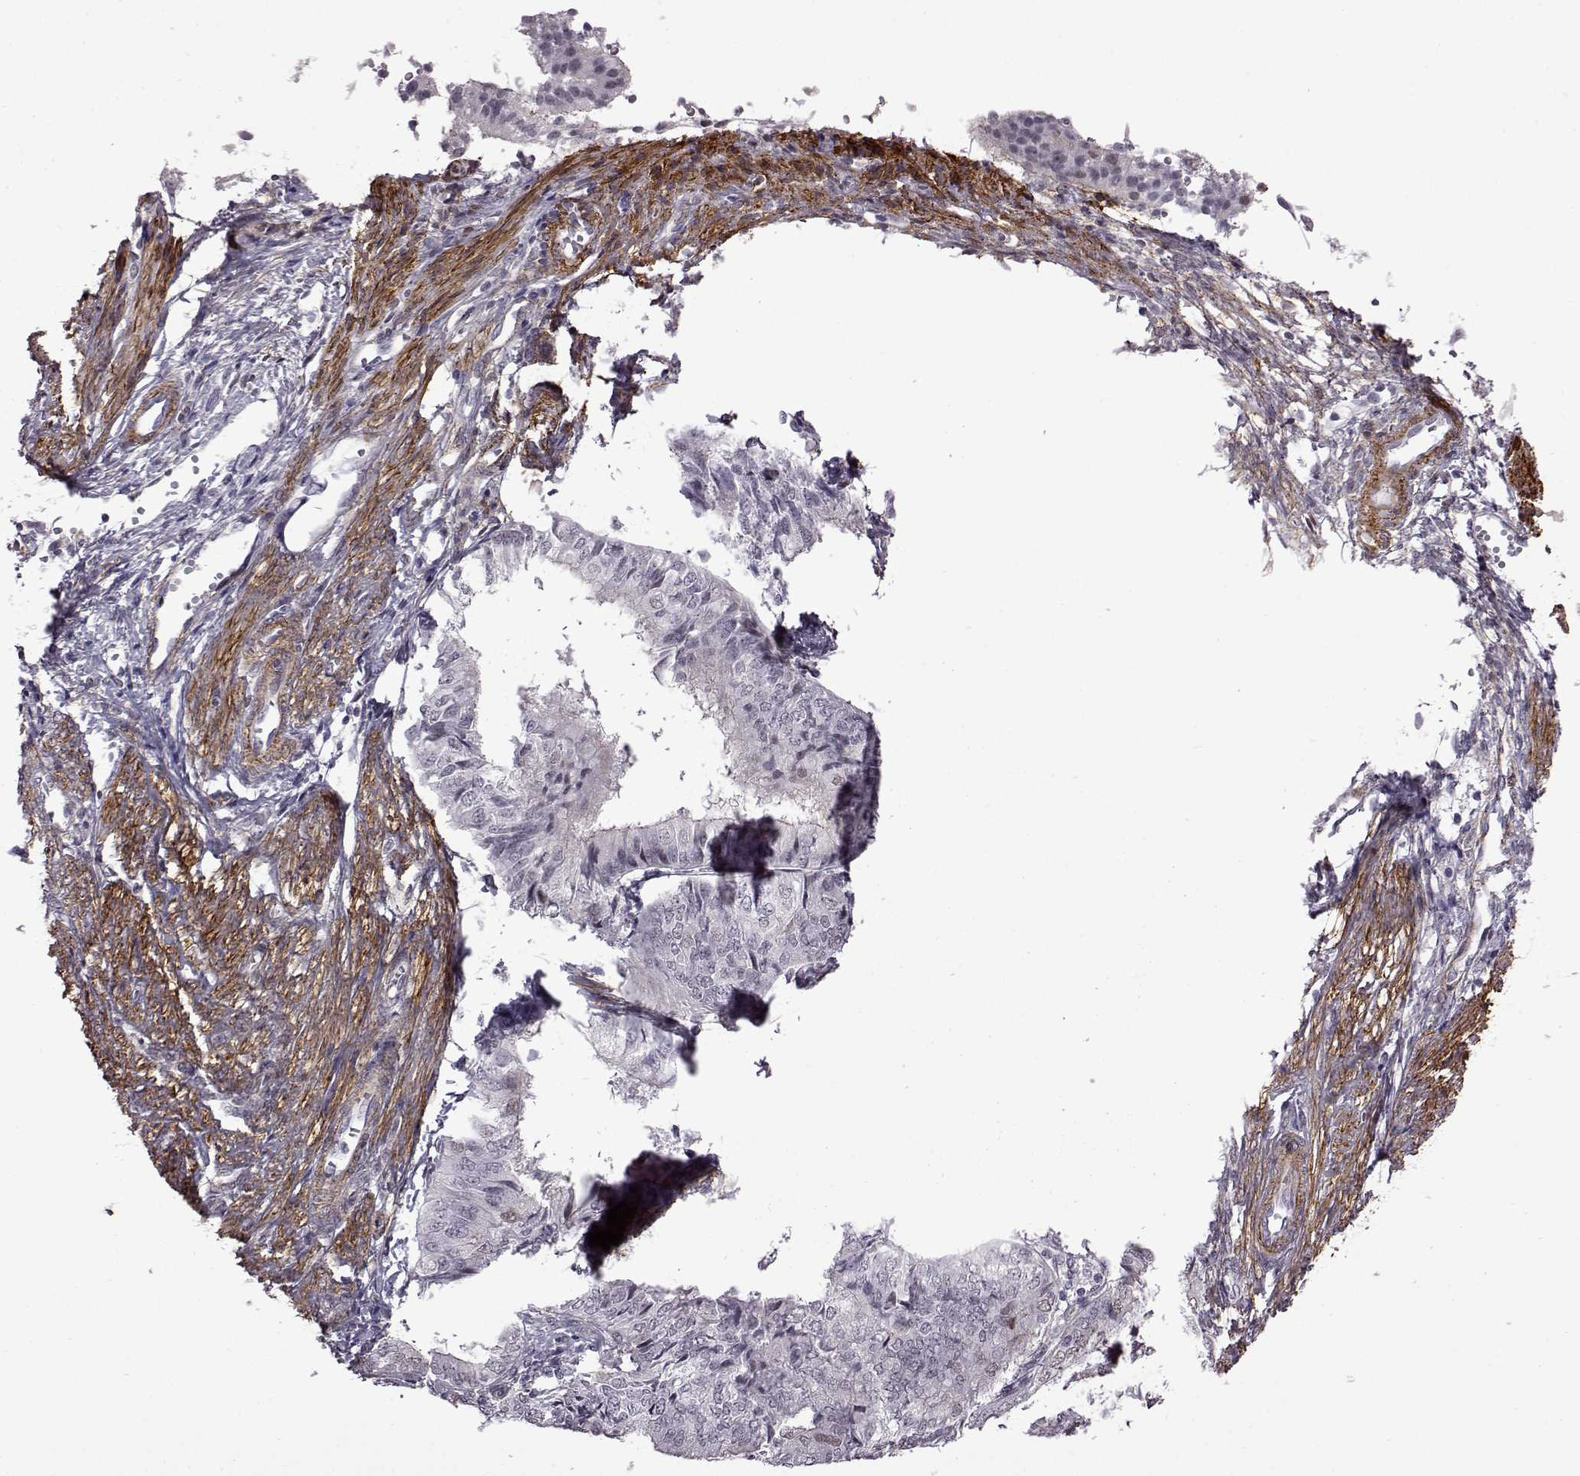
{"staining": {"intensity": "negative", "quantity": "none", "location": "none"}, "tissue": "endometrial cancer", "cell_type": "Tumor cells", "image_type": "cancer", "snomed": [{"axis": "morphology", "description": "Adenocarcinoma, NOS"}, {"axis": "topography", "description": "Endometrium"}], "caption": "Image shows no significant protein staining in tumor cells of endometrial cancer (adenocarcinoma).", "gene": "SYNPO2", "patient": {"sex": "female", "age": 58}}